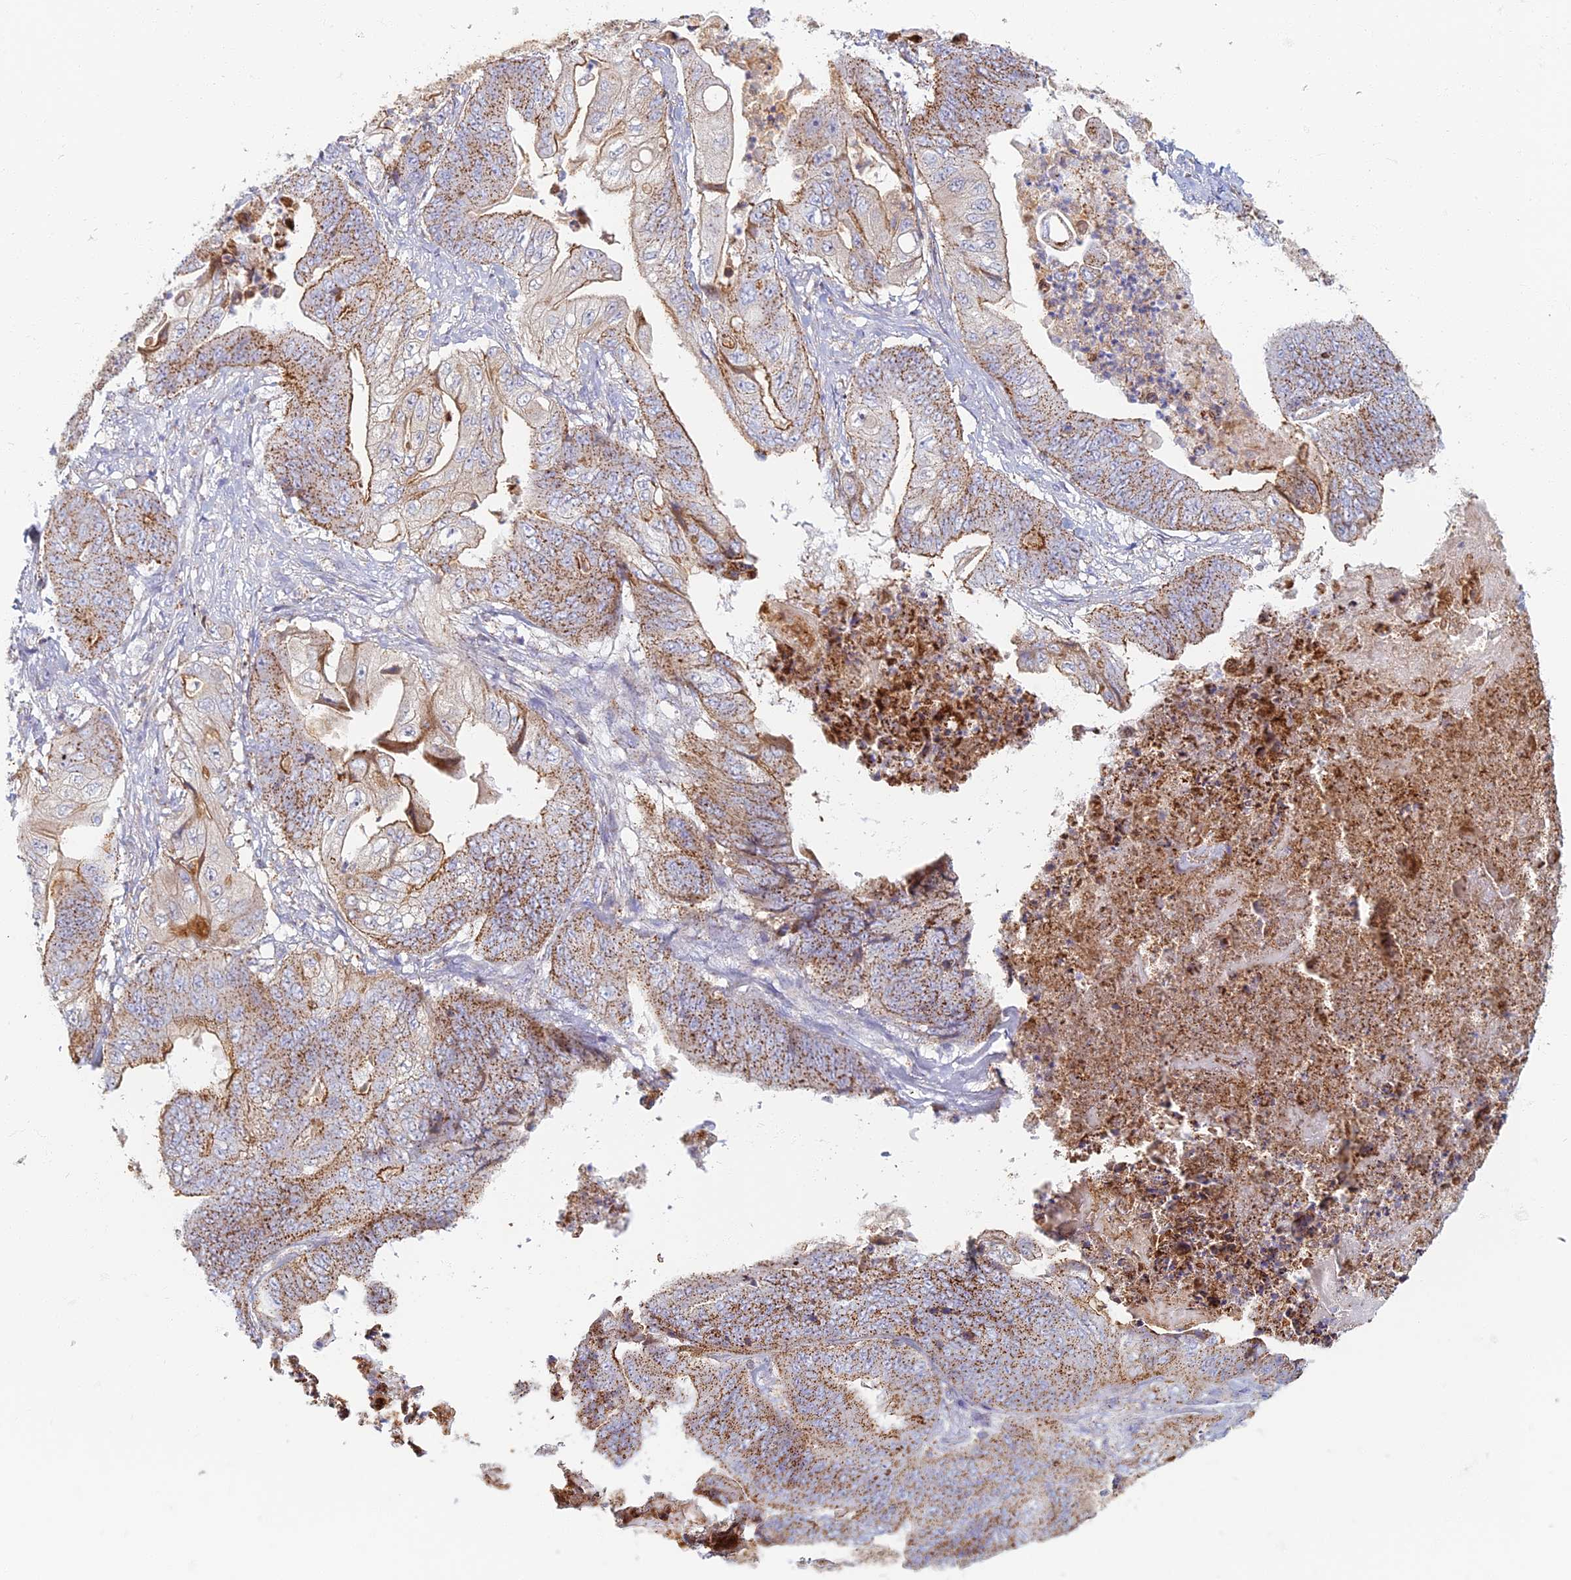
{"staining": {"intensity": "moderate", "quantity": ">75%", "location": "cytoplasmic/membranous"}, "tissue": "stomach cancer", "cell_type": "Tumor cells", "image_type": "cancer", "snomed": [{"axis": "morphology", "description": "Adenocarcinoma, NOS"}, {"axis": "topography", "description": "Stomach"}], "caption": "Brown immunohistochemical staining in adenocarcinoma (stomach) demonstrates moderate cytoplasmic/membranous staining in approximately >75% of tumor cells. (Brightfield microscopy of DAB IHC at high magnification).", "gene": "CHMP4B", "patient": {"sex": "male", "age": 62}}